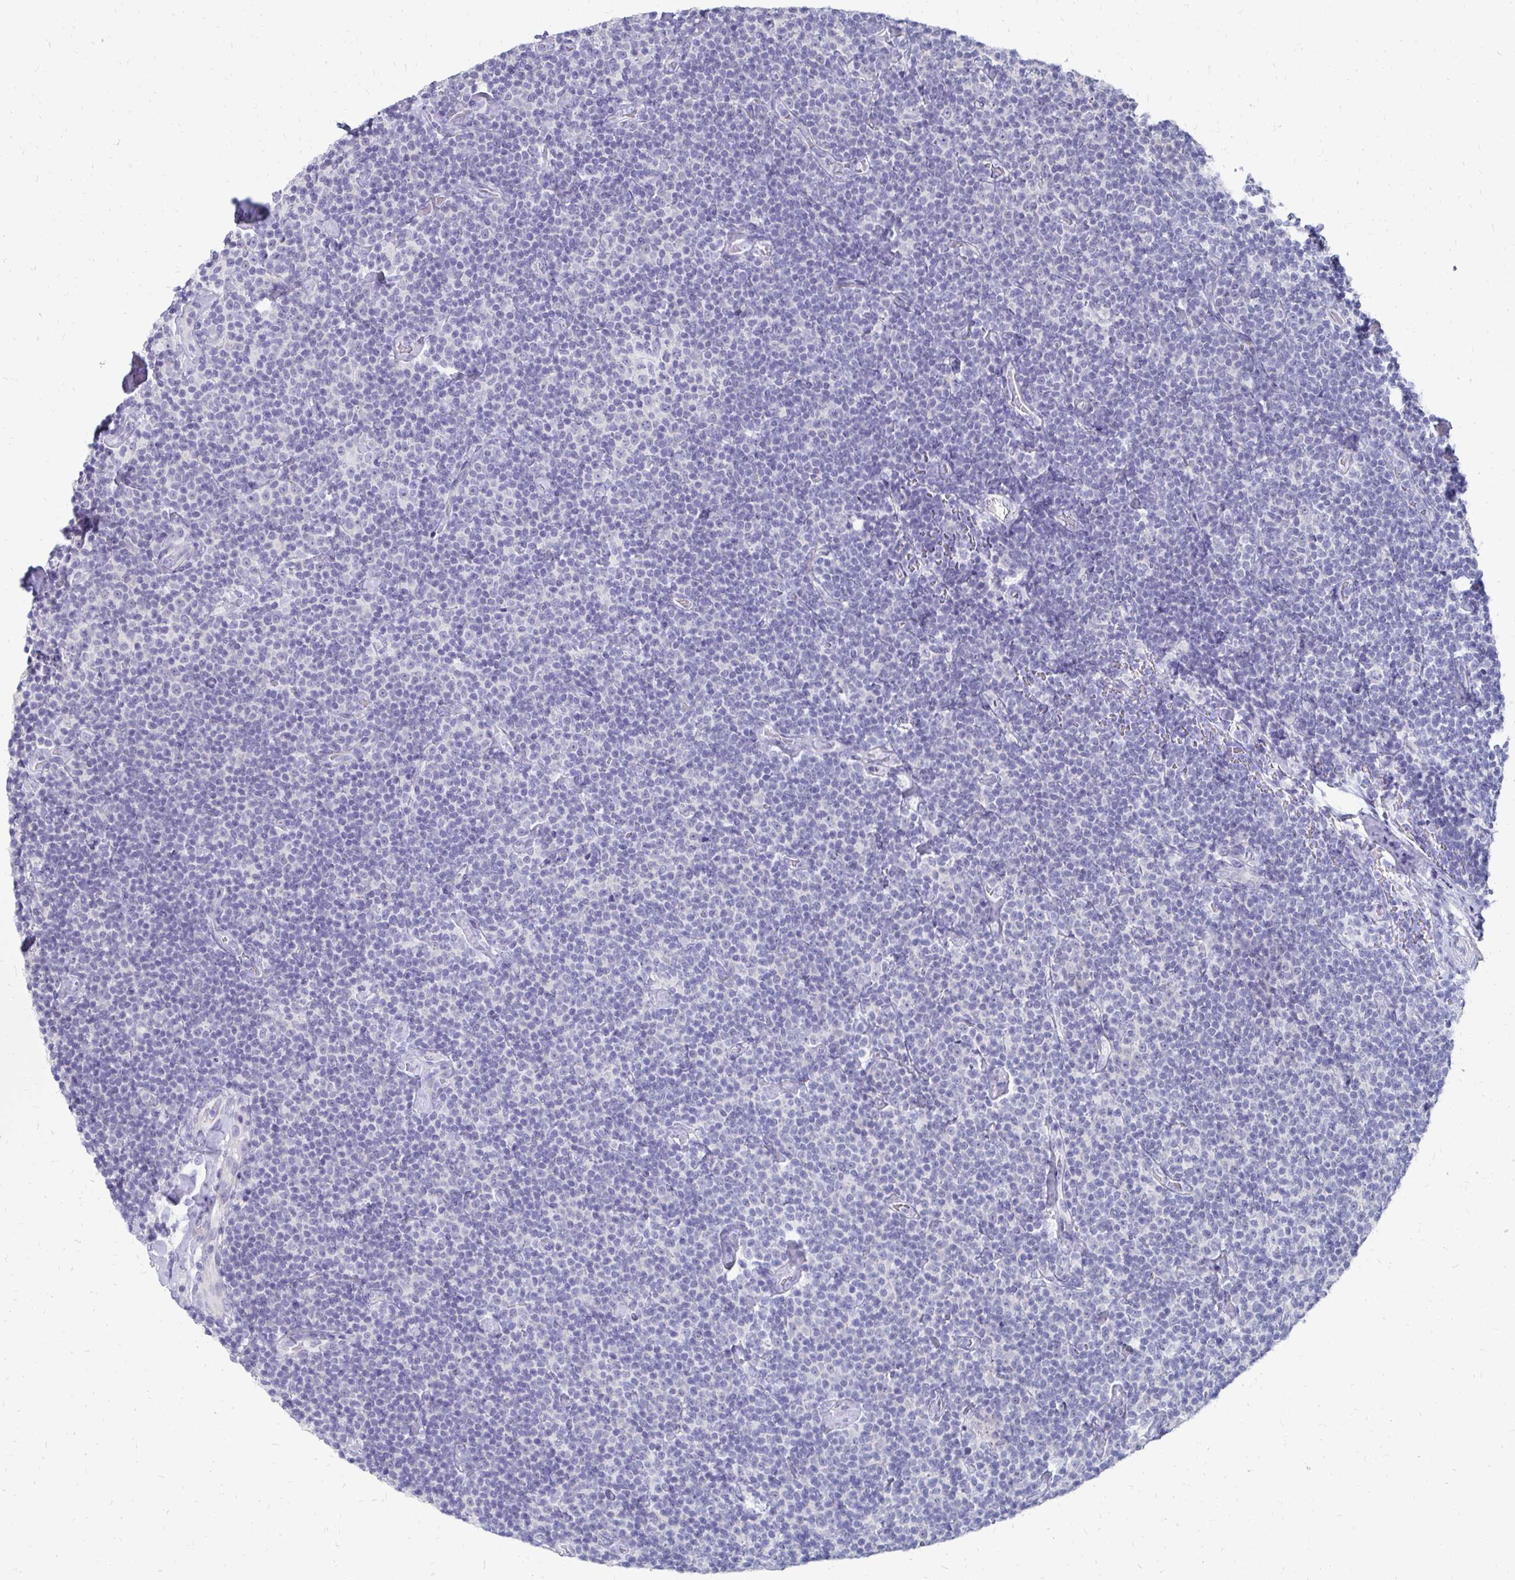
{"staining": {"intensity": "negative", "quantity": "none", "location": "none"}, "tissue": "lymphoma", "cell_type": "Tumor cells", "image_type": "cancer", "snomed": [{"axis": "morphology", "description": "Malignant lymphoma, non-Hodgkin's type, Low grade"}, {"axis": "topography", "description": "Lymph node"}], "caption": "Low-grade malignant lymphoma, non-Hodgkin's type stained for a protein using IHC demonstrates no staining tumor cells.", "gene": "SYCP3", "patient": {"sex": "male", "age": 81}}